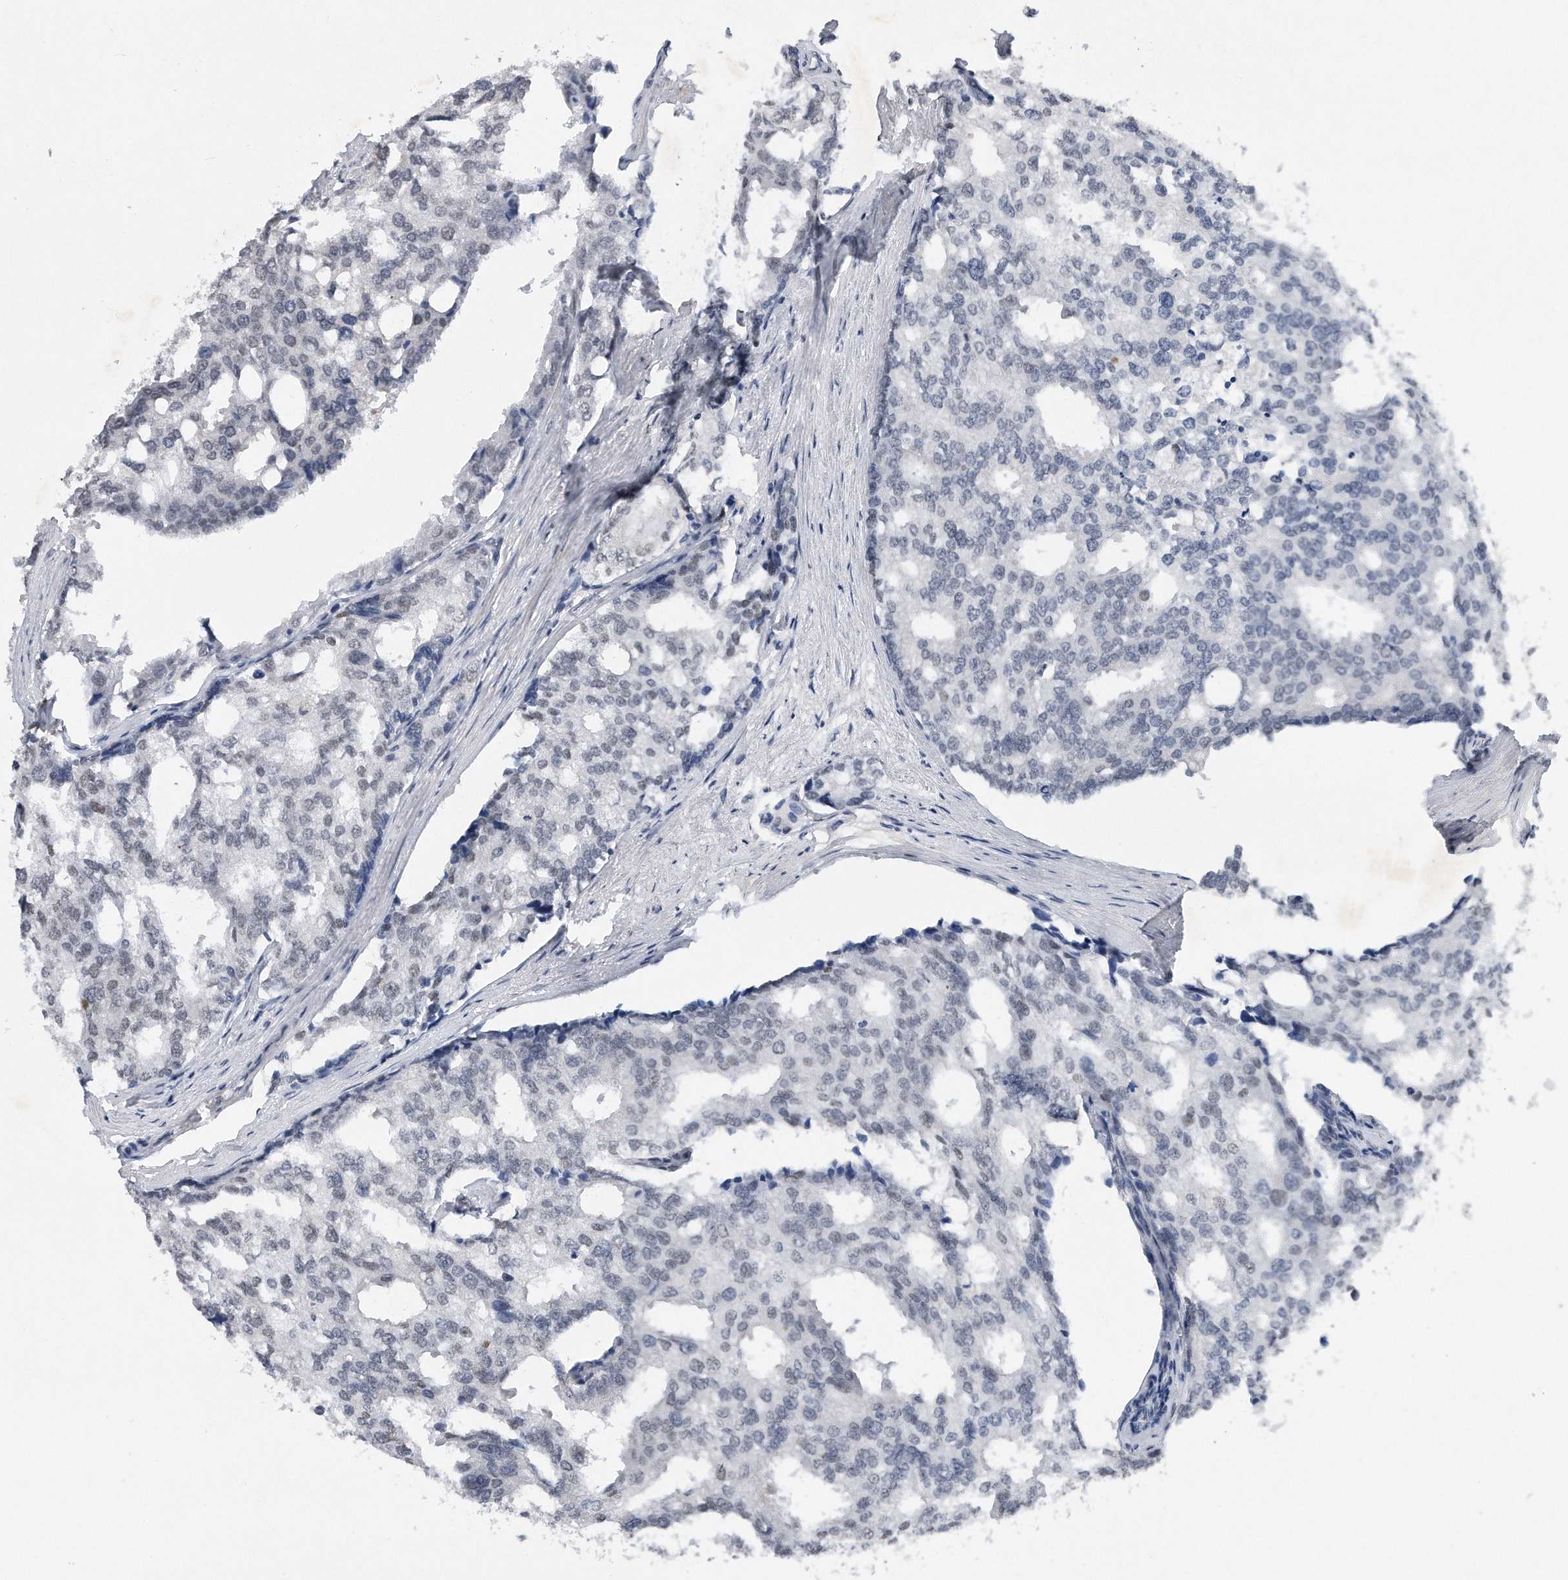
{"staining": {"intensity": "negative", "quantity": "none", "location": "none"}, "tissue": "prostate cancer", "cell_type": "Tumor cells", "image_type": "cancer", "snomed": [{"axis": "morphology", "description": "Adenocarcinoma, High grade"}, {"axis": "topography", "description": "Prostate"}], "caption": "Immunohistochemistry of high-grade adenocarcinoma (prostate) shows no expression in tumor cells.", "gene": "TP53INP1", "patient": {"sex": "male", "age": 50}}